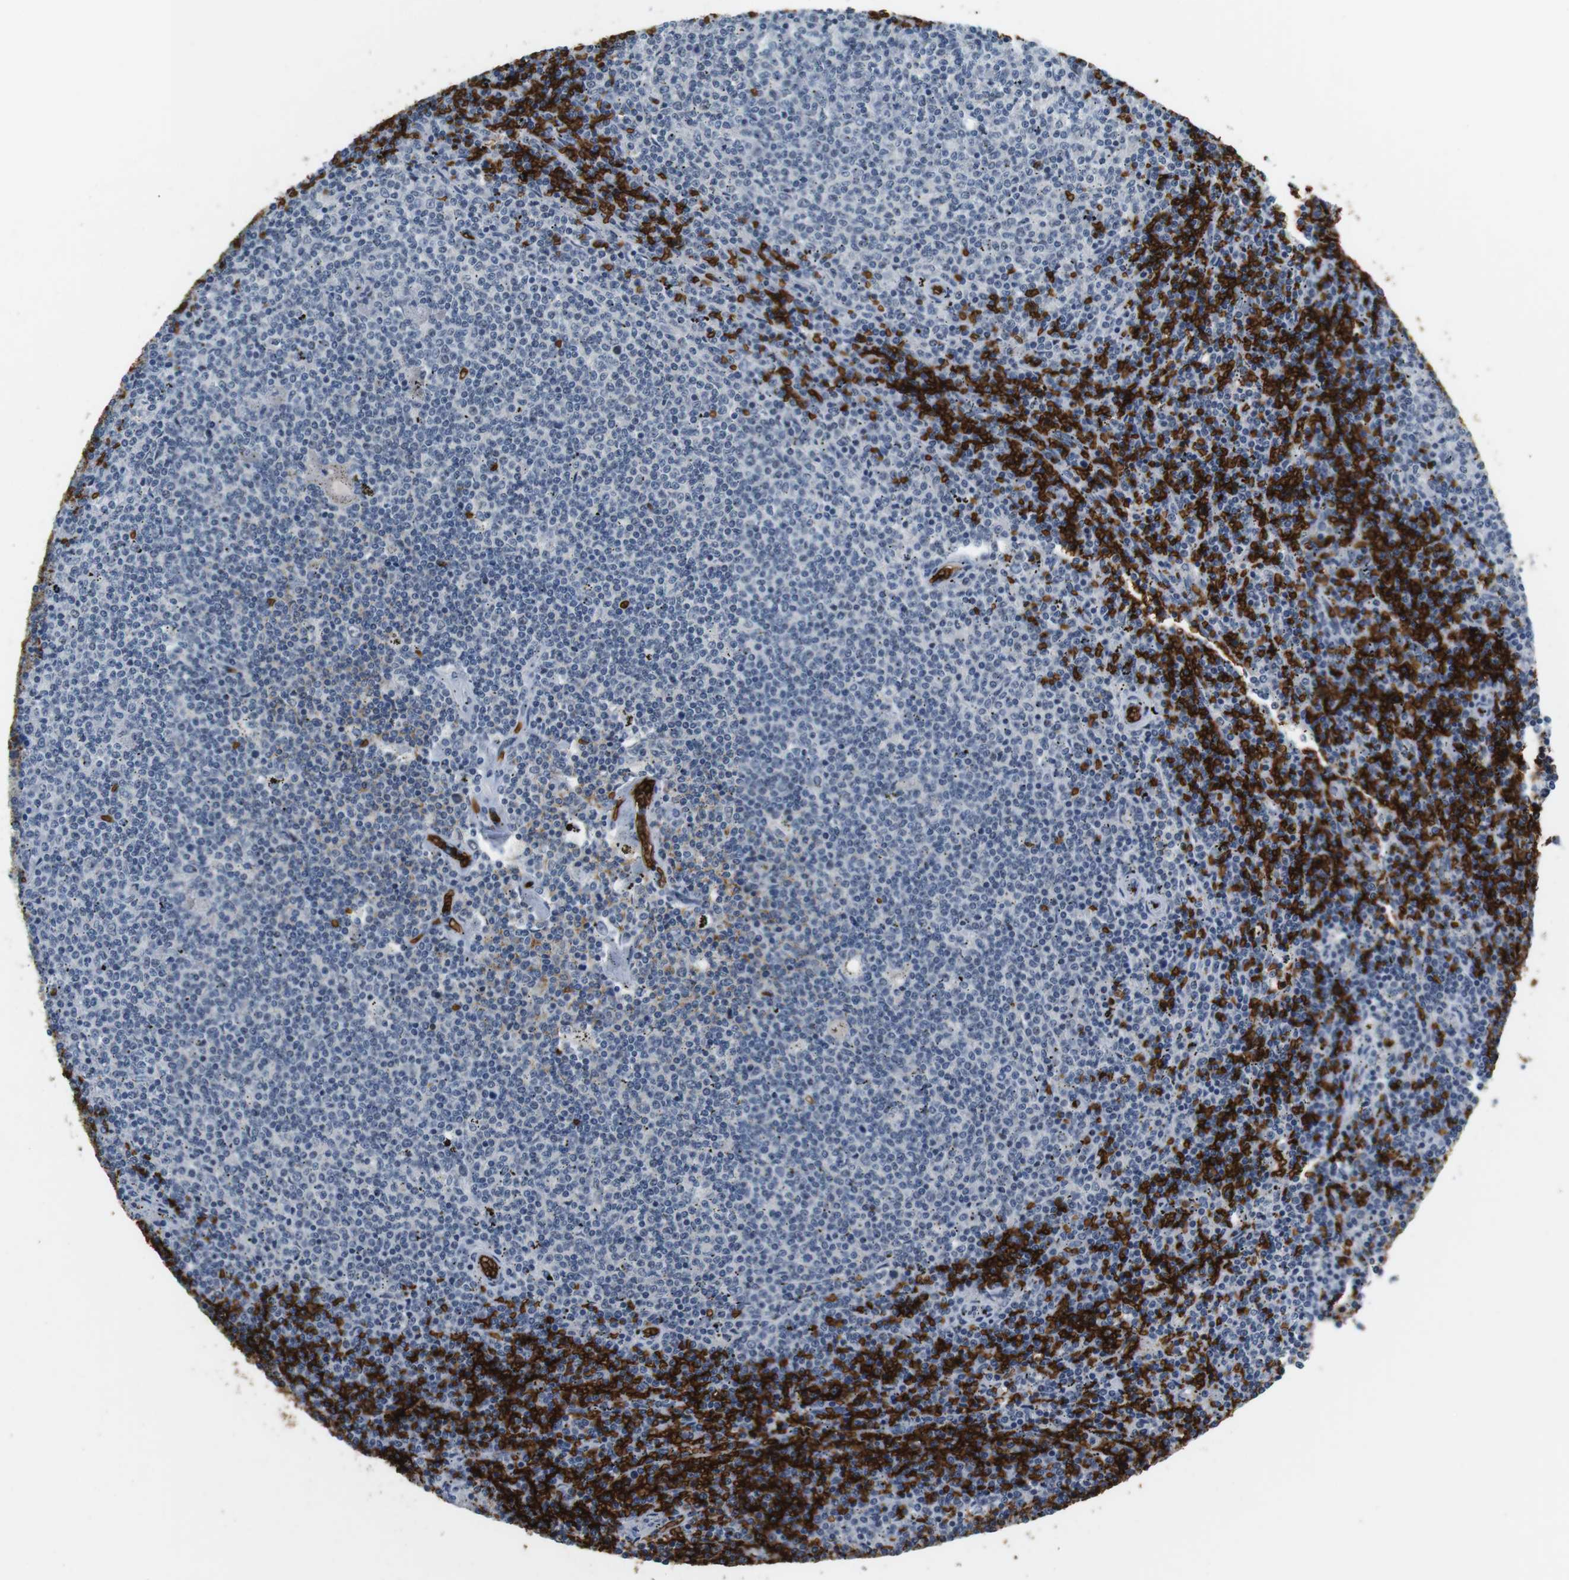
{"staining": {"intensity": "negative", "quantity": "none", "location": "none"}, "tissue": "lymphoma", "cell_type": "Tumor cells", "image_type": "cancer", "snomed": [{"axis": "morphology", "description": "Malignant lymphoma, non-Hodgkin's type, Low grade"}, {"axis": "topography", "description": "Spleen"}], "caption": "Micrograph shows no significant protein expression in tumor cells of lymphoma.", "gene": "SLC4A1", "patient": {"sex": "female", "age": 50}}